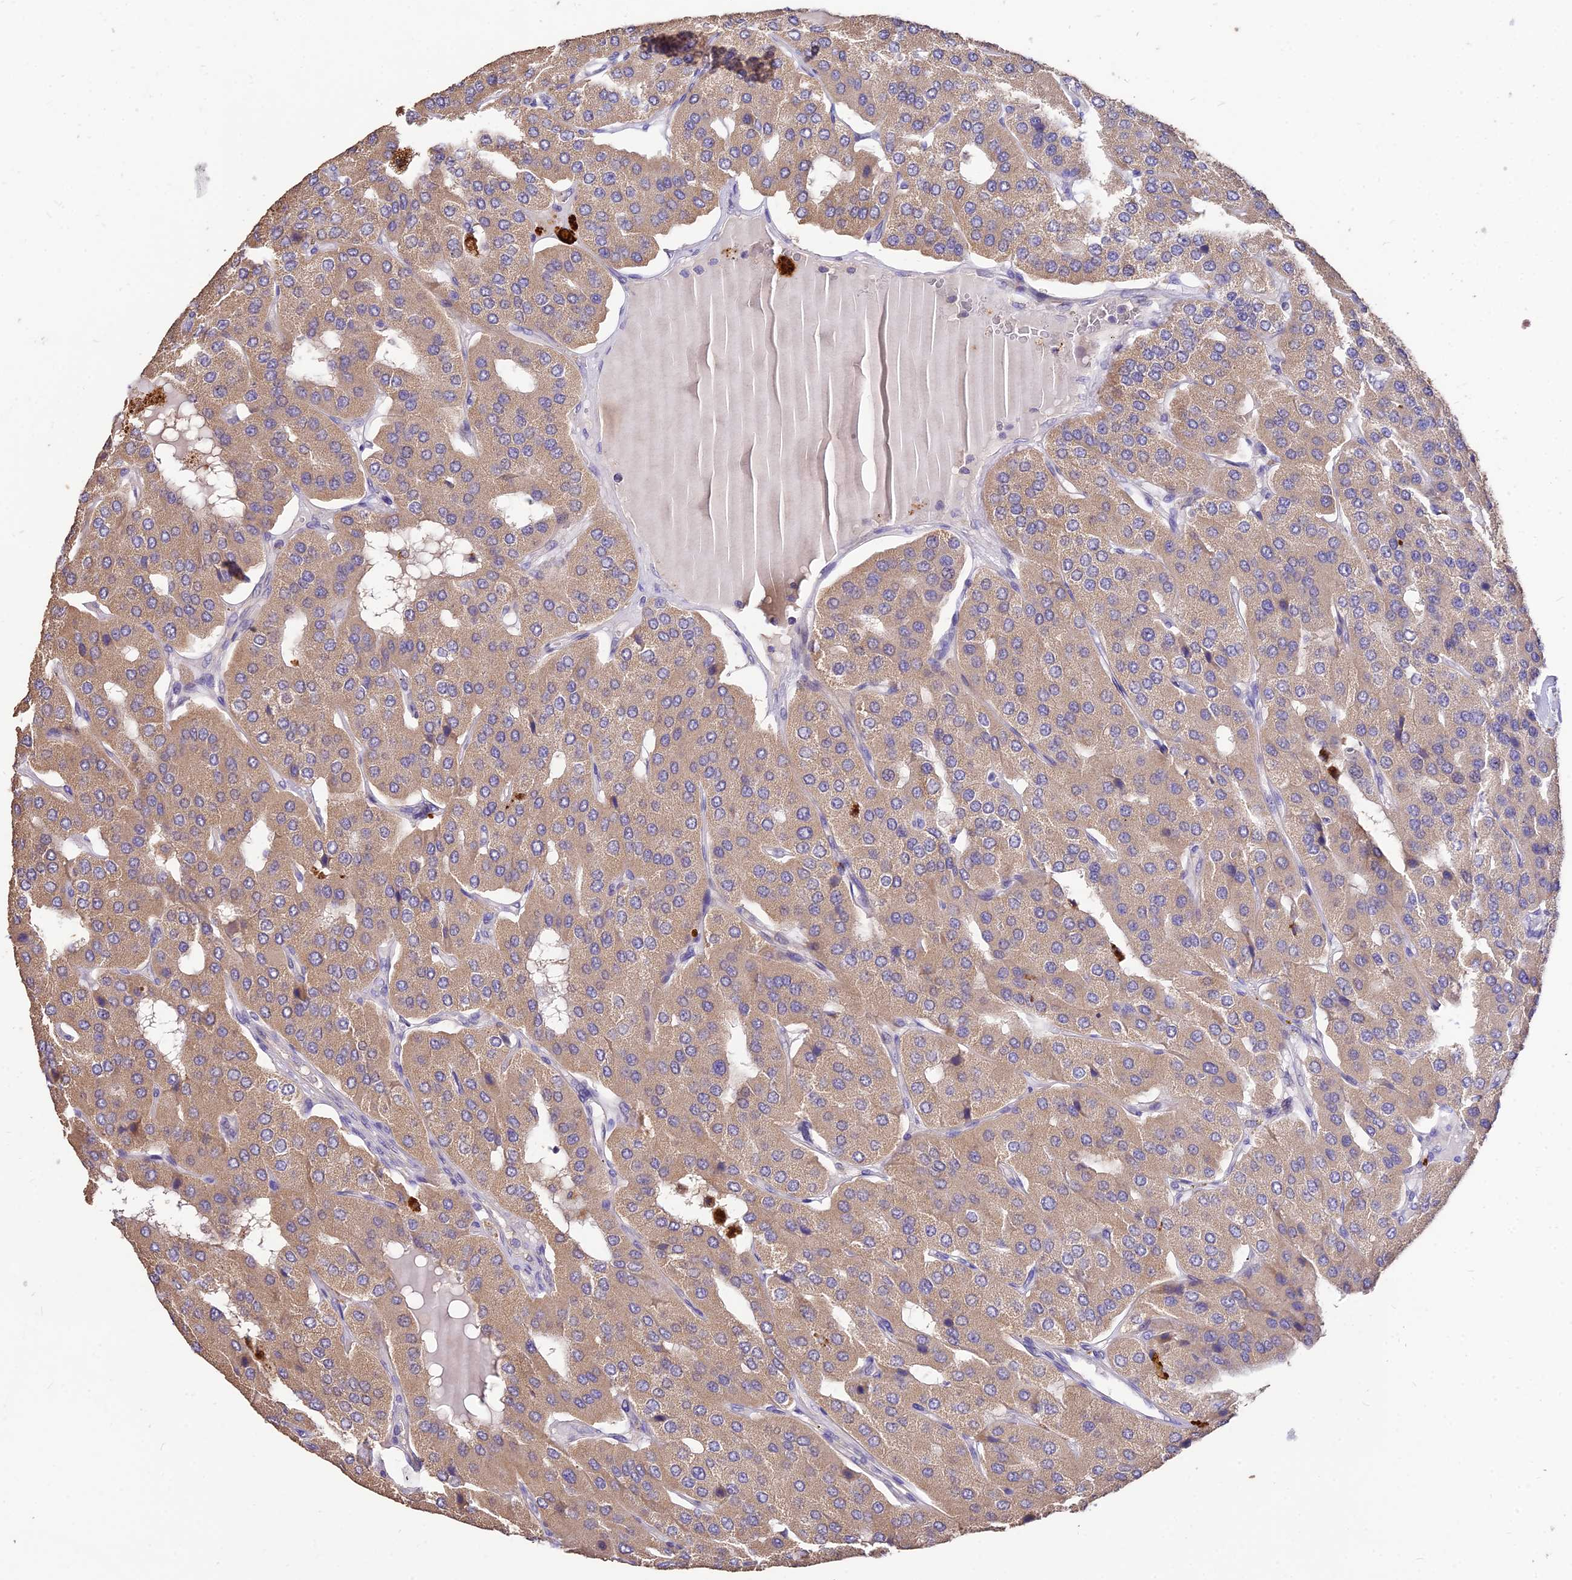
{"staining": {"intensity": "weak", "quantity": ">75%", "location": "cytoplasmic/membranous"}, "tissue": "parathyroid gland", "cell_type": "Glandular cells", "image_type": "normal", "snomed": [{"axis": "morphology", "description": "Normal tissue, NOS"}, {"axis": "morphology", "description": "Adenoma, NOS"}, {"axis": "topography", "description": "Parathyroid gland"}], "caption": "Immunohistochemistry (IHC) photomicrograph of benign parathyroid gland stained for a protein (brown), which displays low levels of weak cytoplasmic/membranous staining in about >75% of glandular cells.", "gene": "SDHD", "patient": {"sex": "female", "age": 86}}